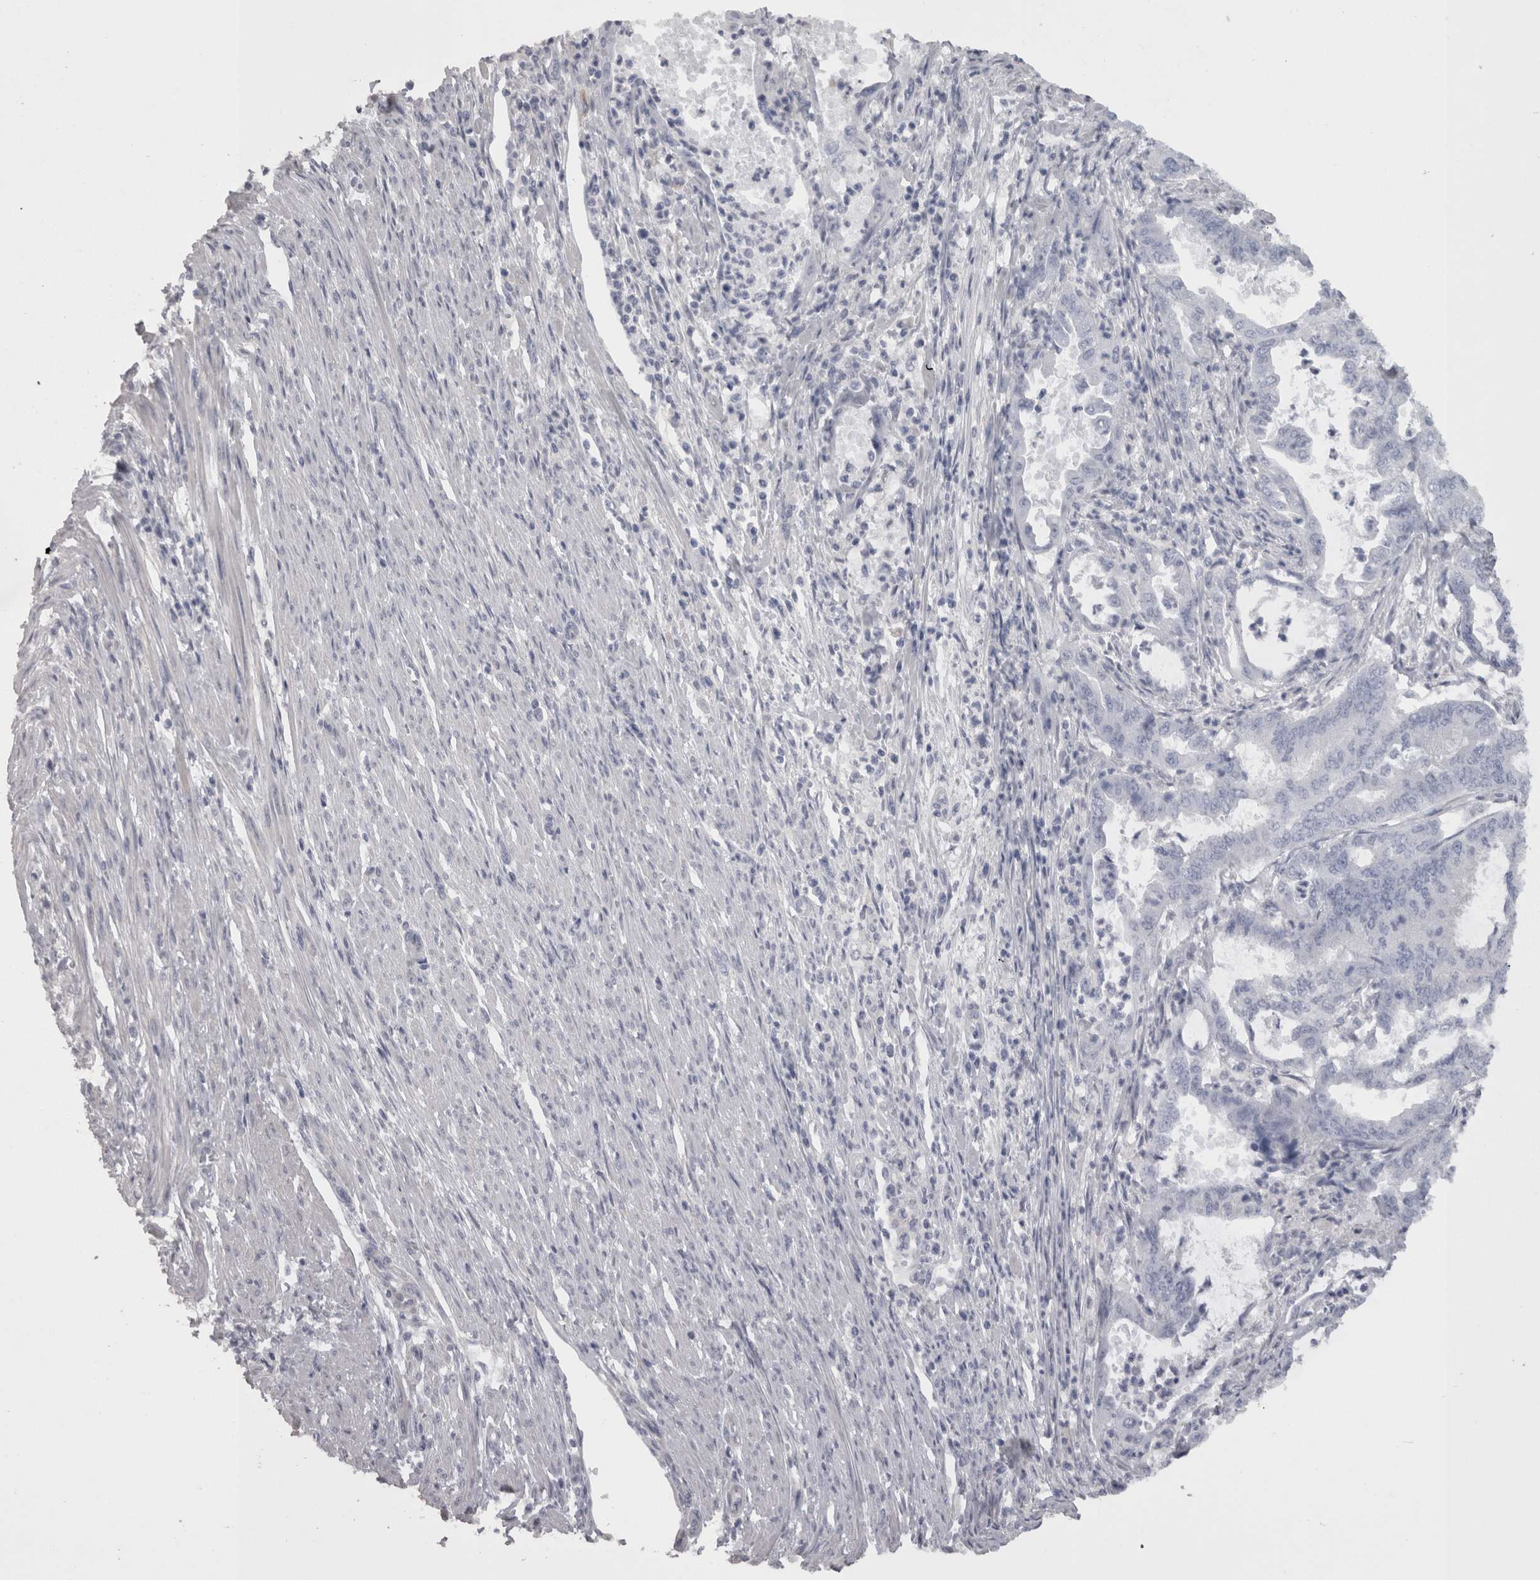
{"staining": {"intensity": "negative", "quantity": "none", "location": "none"}, "tissue": "endometrial cancer", "cell_type": "Tumor cells", "image_type": "cancer", "snomed": [{"axis": "morphology", "description": "Adenocarcinoma, NOS"}, {"axis": "topography", "description": "Endometrium"}], "caption": "Tumor cells are negative for protein expression in human endometrial cancer. Nuclei are stained in blue.", "gene": "CAMK2D", "patient": {"sex": "female", "age": 51}}